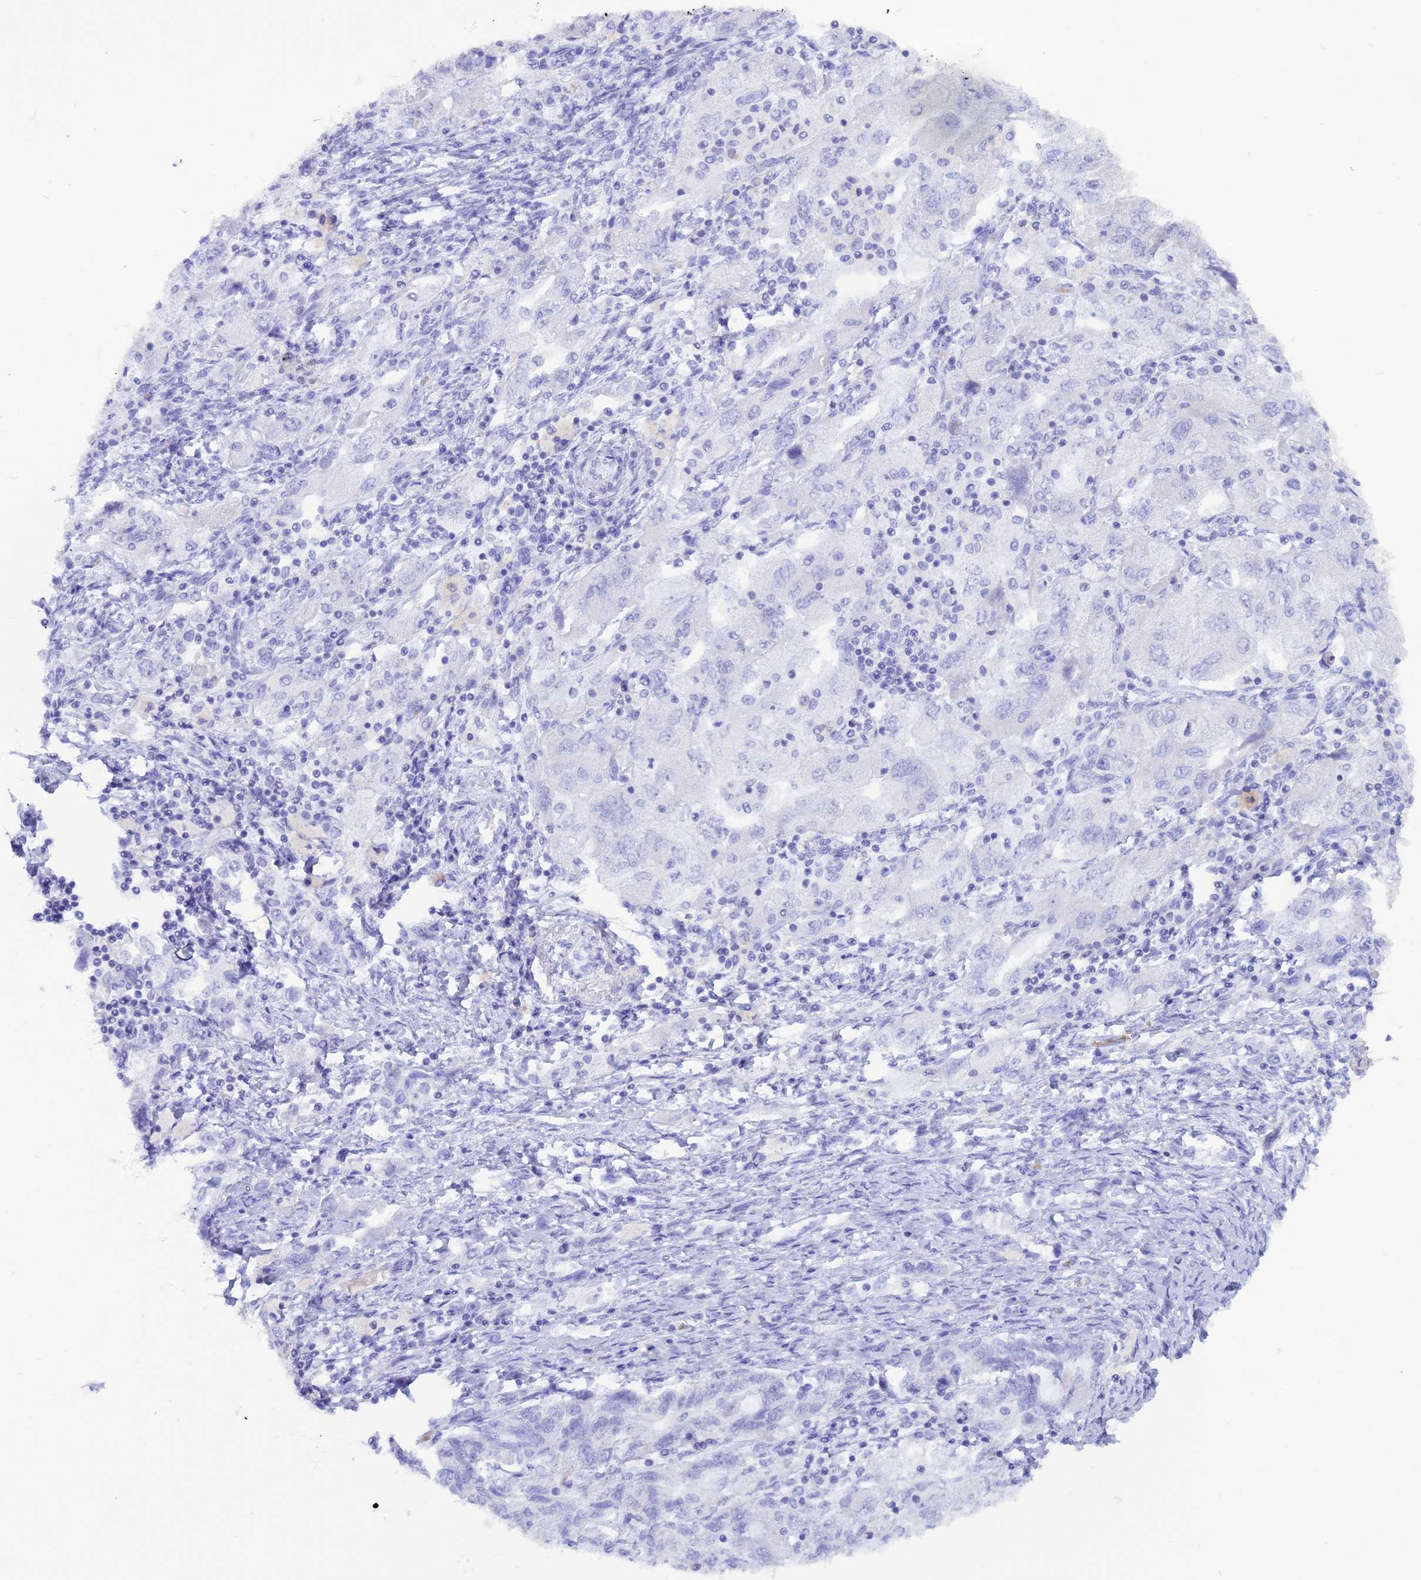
{"staining": {"intensity": "negative", "quantity": "none", "location": "none"}, "tissue": "ovarian cancer", "cell_type": "Tumor cells", "image_type": "cancer", "snomed": [{"axis": "morphology", "description": "Carcinoma, NOS"}, {"axis": "morphology", "description": "Cystadenocarcinoma, serous, NOS"}, {"axis": "topography", "description": "Ovary"}], "caption": "Micrograph shows no significant protein positivity in tumor cells of ovarian cancer (serous cystadenocarcinoma).", "gene": "GLYATL1", "patient": {"sex": "female", "age": 69}}